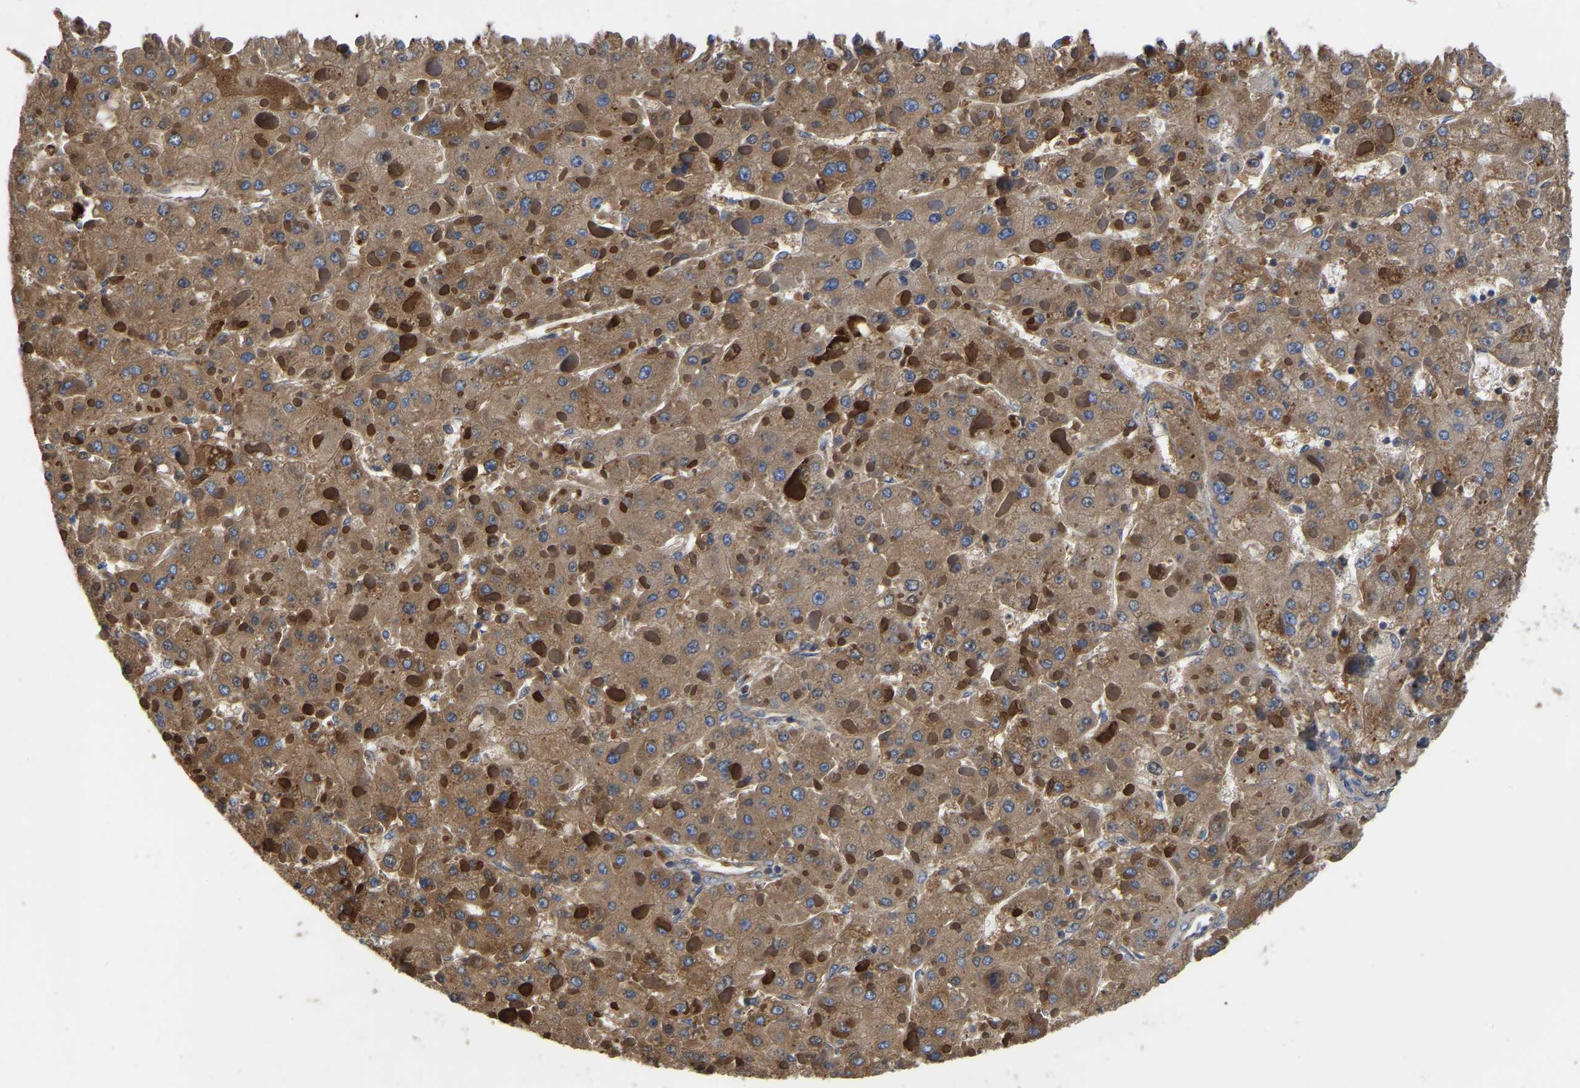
{"staining": {"intensity": "moderate", "quantity": ">75%", "location": "cytoplasmic/membranous"}, "tissue": "liver cancer", "cell_type": "Tumor cells", "image_type": "cancer", "snomed": [{"axis": "morphology", "description": "Carcinoma, Hepatocellular, NOS"}, {"axis": "topography", "description": "Liver"}], "caption": "Protein expression analysis of human liver hepatocellular carcinoma reveals moderate cytoplasmic/membranous positivity in approximately >75% of tumor cells.", "gene": "GARS1", "patient": {"sex": "female", "age": 73}}